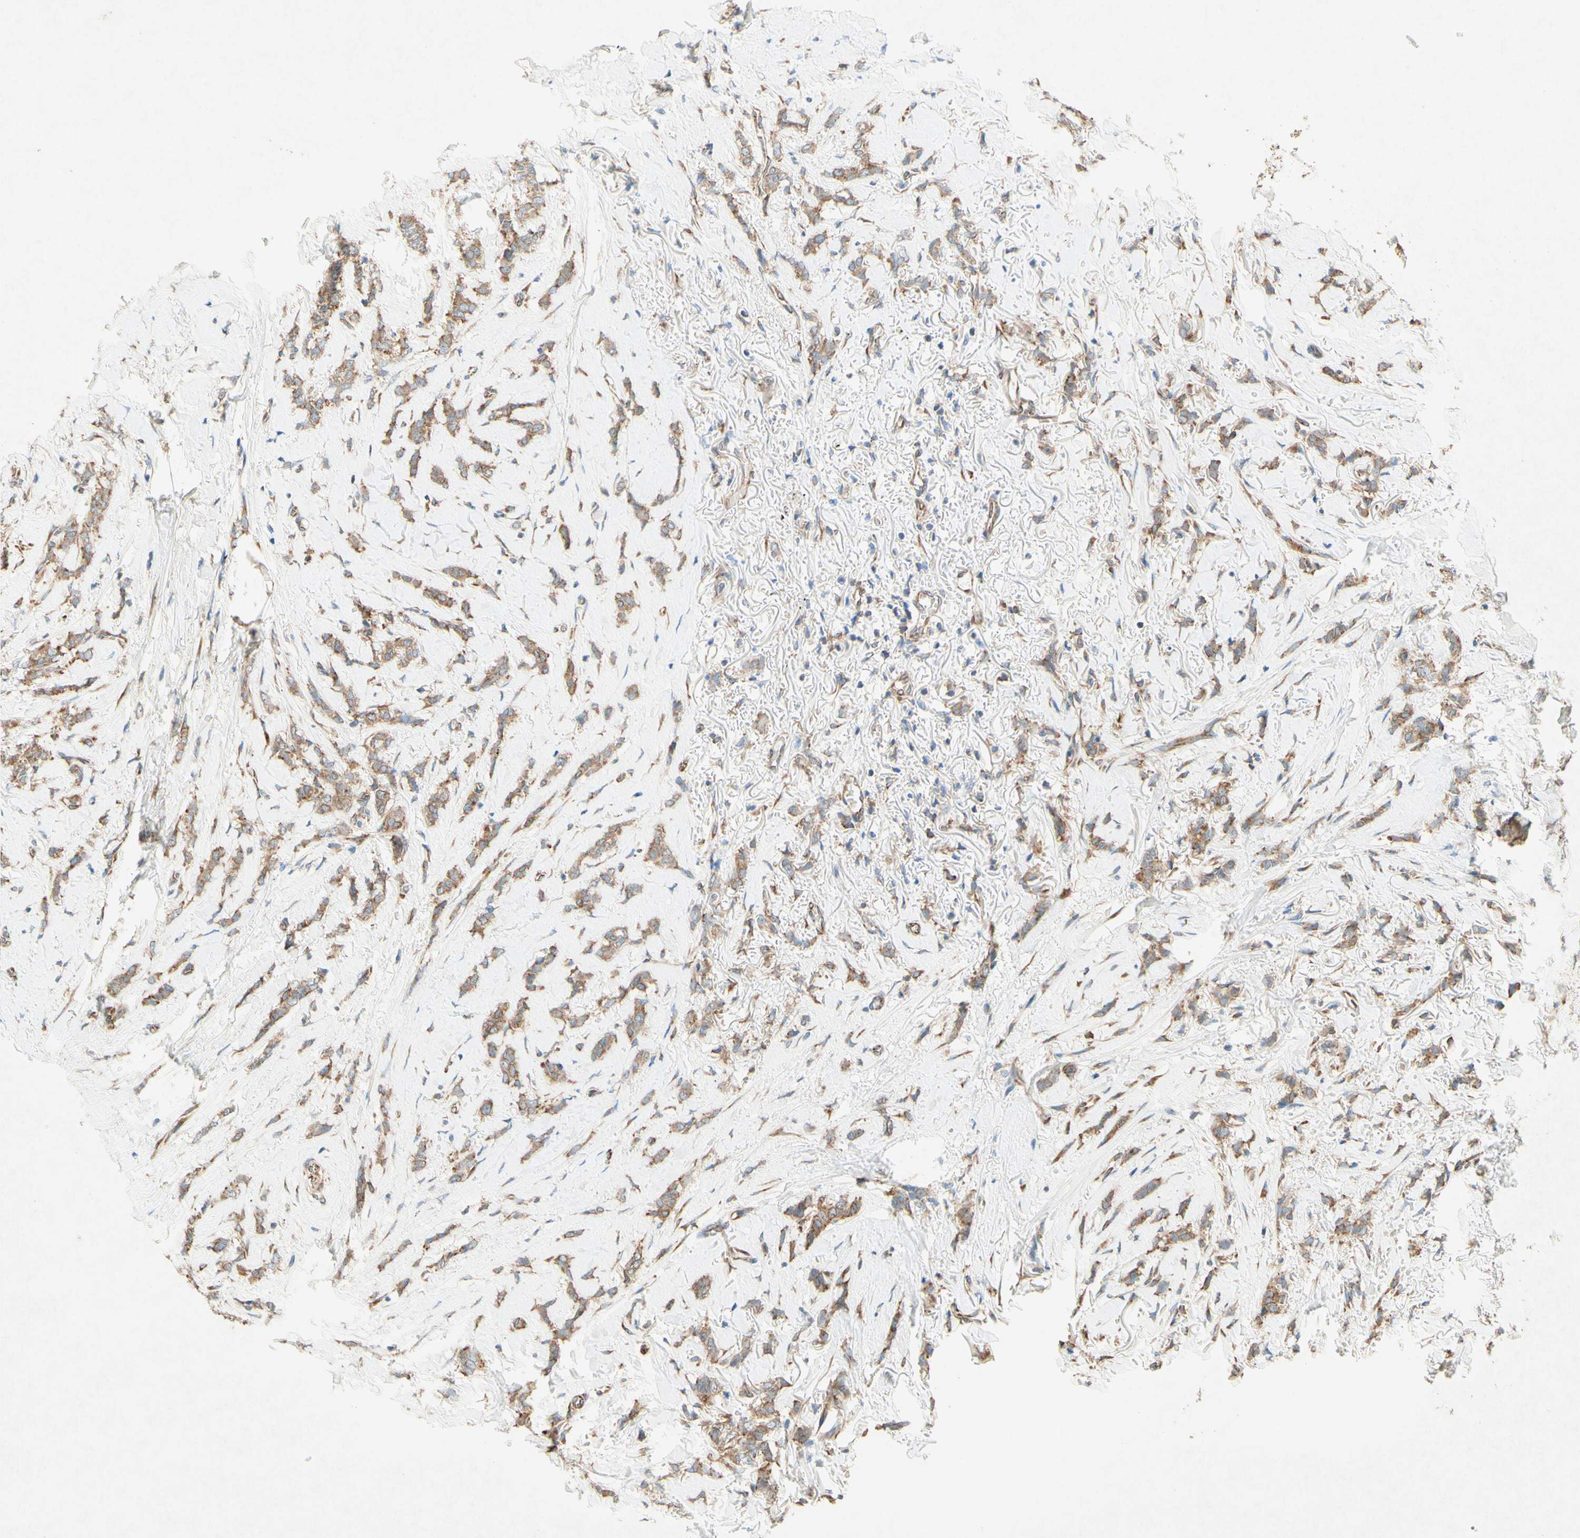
{"staining": {"intensity": "moderate", "quantity": ">75%", "location": "cytoplasmic/membranous"}, "tissue": "breast cancer", "cell_type": "Tumor cells", "image_type": "cancer", "snomed": [{"axis": "morphology", "description": "Lobular carcinoma"}, {"axis": "topography", "description": "Skin"}, {"axis": "topography", "description": "Breast"}], "caption": "Tumor cells demonstrate moderate cytoplasmic/membranous expression in about >75% of cells in lobular carcinoma (breast).", "gene": "PABPC1", "patient": {"sex": "female", "age": 46}}